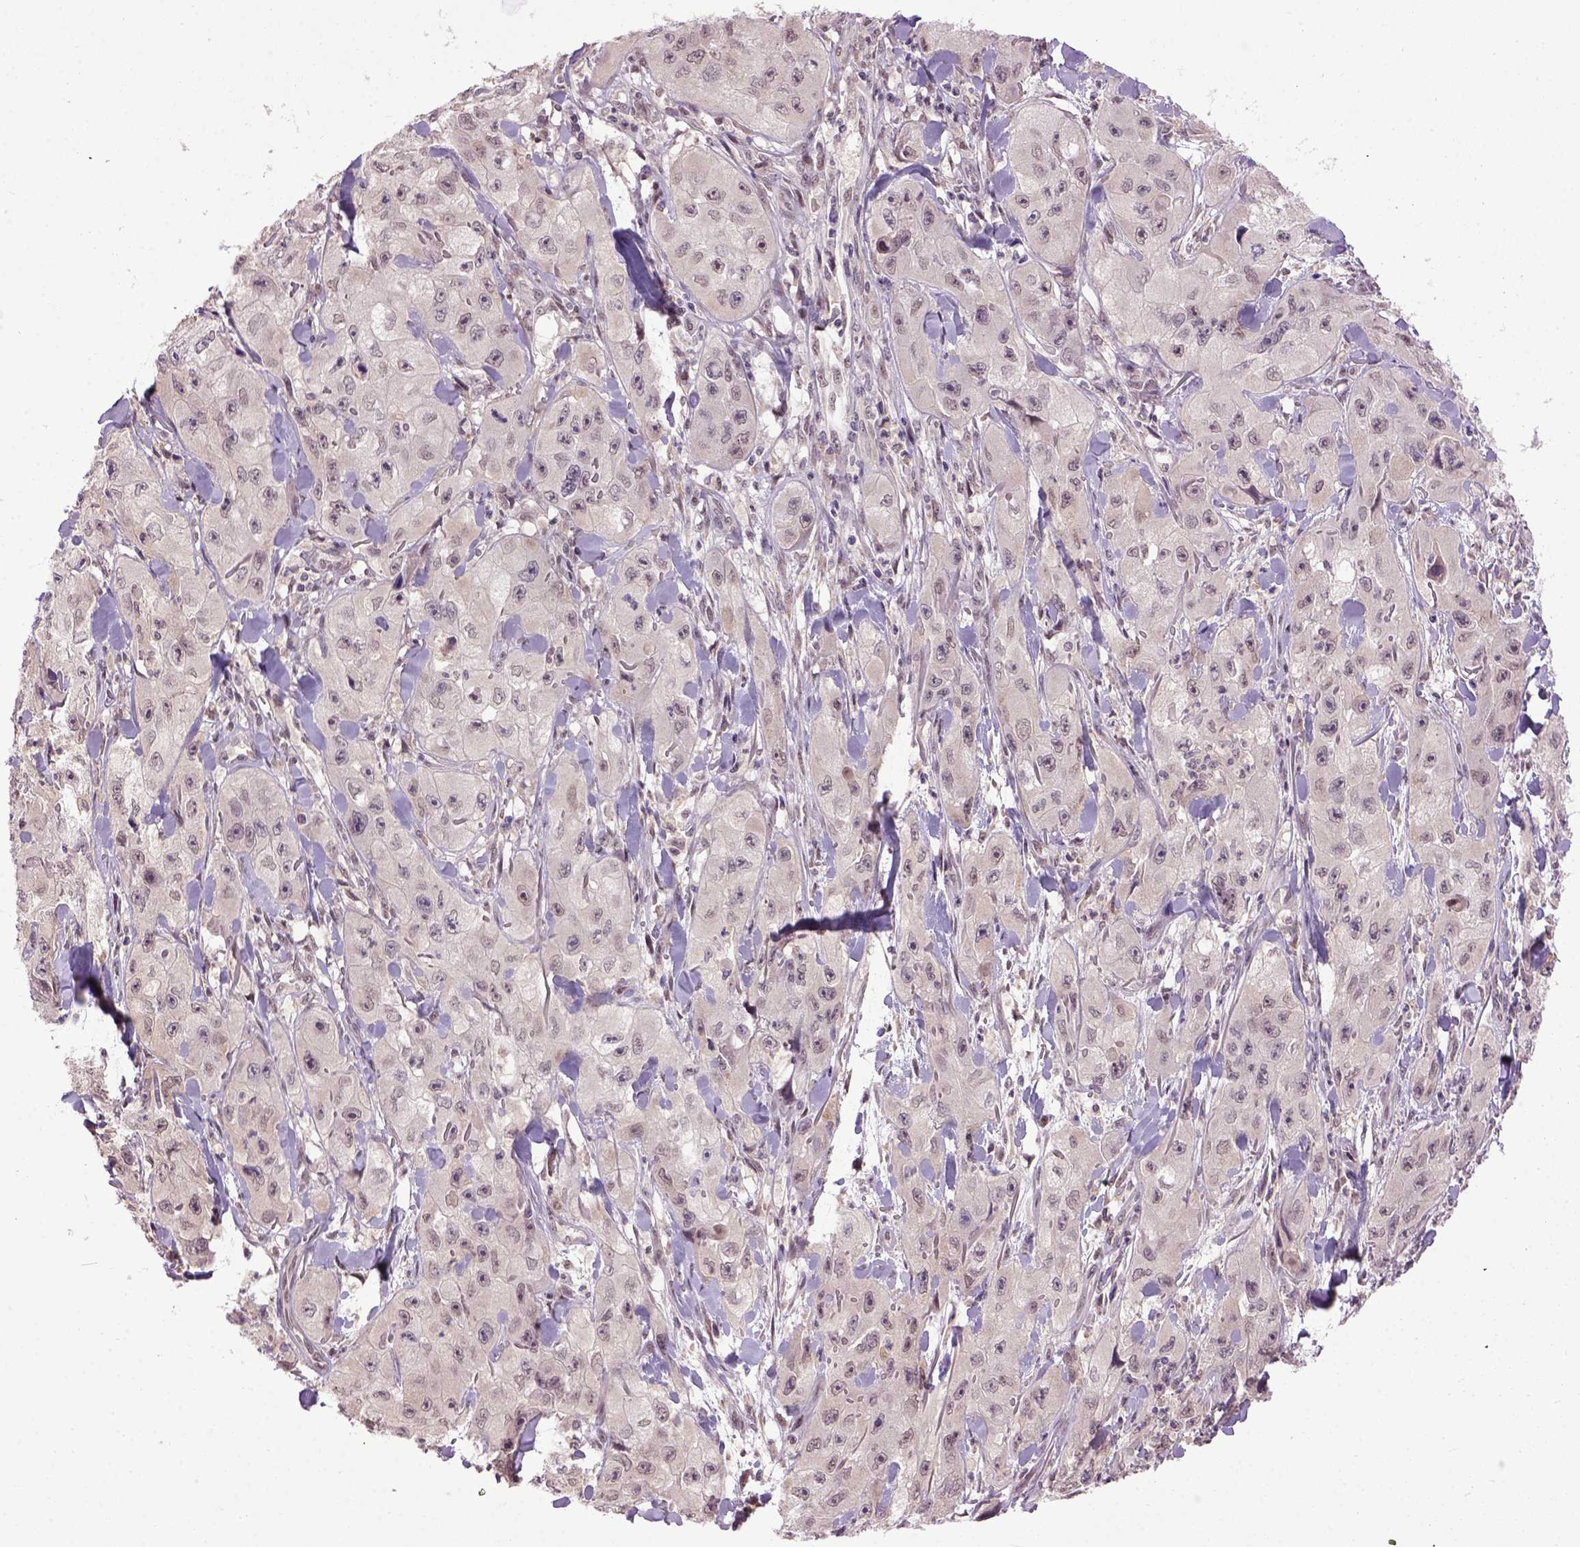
{"staining": {"intensity": "negative", "quantity": "none", "location": "none"}, "tissue": "skin cancer", "cell_type": "Tumor cells", "image_type": "cancer", "snomed": [{"axis": "morphology", "description": "Squamous cell carcinoma, NOS"}, {"axis": "topography", "description": "Skin"}, {"axis": "topography", "description": "Subcutis"}], "caption": "Tumor cells show no significant protein expression in skin squamous cell carcinoma.", "gene": "RAB43", "patient": {"sex": "male", "age": 73}}